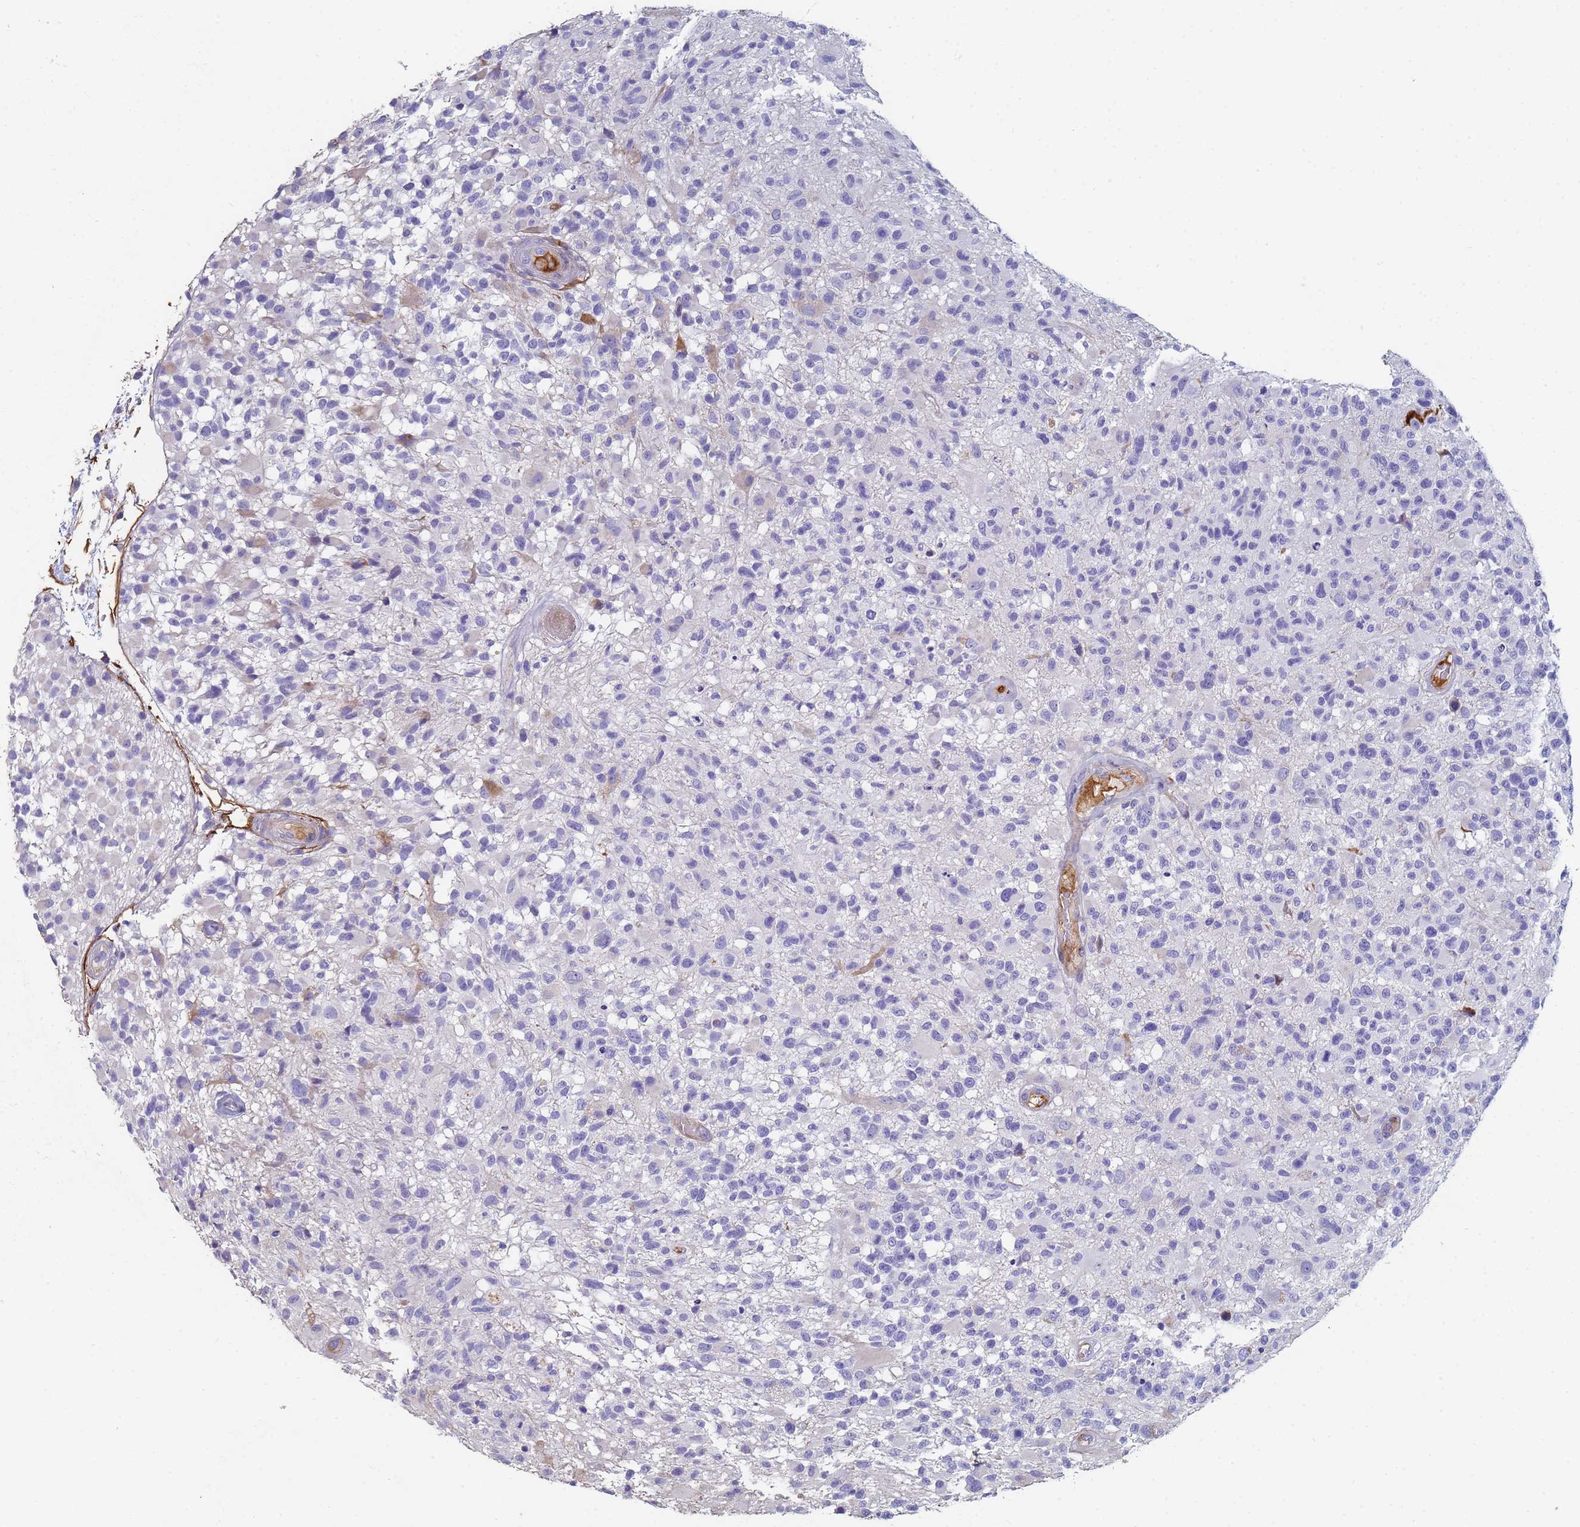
{"staining": {"intensity": "negative", "quantity": "none", "location": "none"}, "tissue": "glioma", "cell_type": "Tumor cells", "image_type": "cancer", "snomed": [{"axis": "morphology", "description": "Glioma, malignant, High grade"}, {"axis": "morphology", "description": "Glioblastoma, NOS"}, {"axis": "topography", "description": "Brain"}], "caption": "IHC histopathology image of neoplastic tissue: glioblastoma stained with DAB displays no significant protein positivity in tumor cells.", "gene": "ABCA8", "patient": {"sex": "male", "age": 60}}